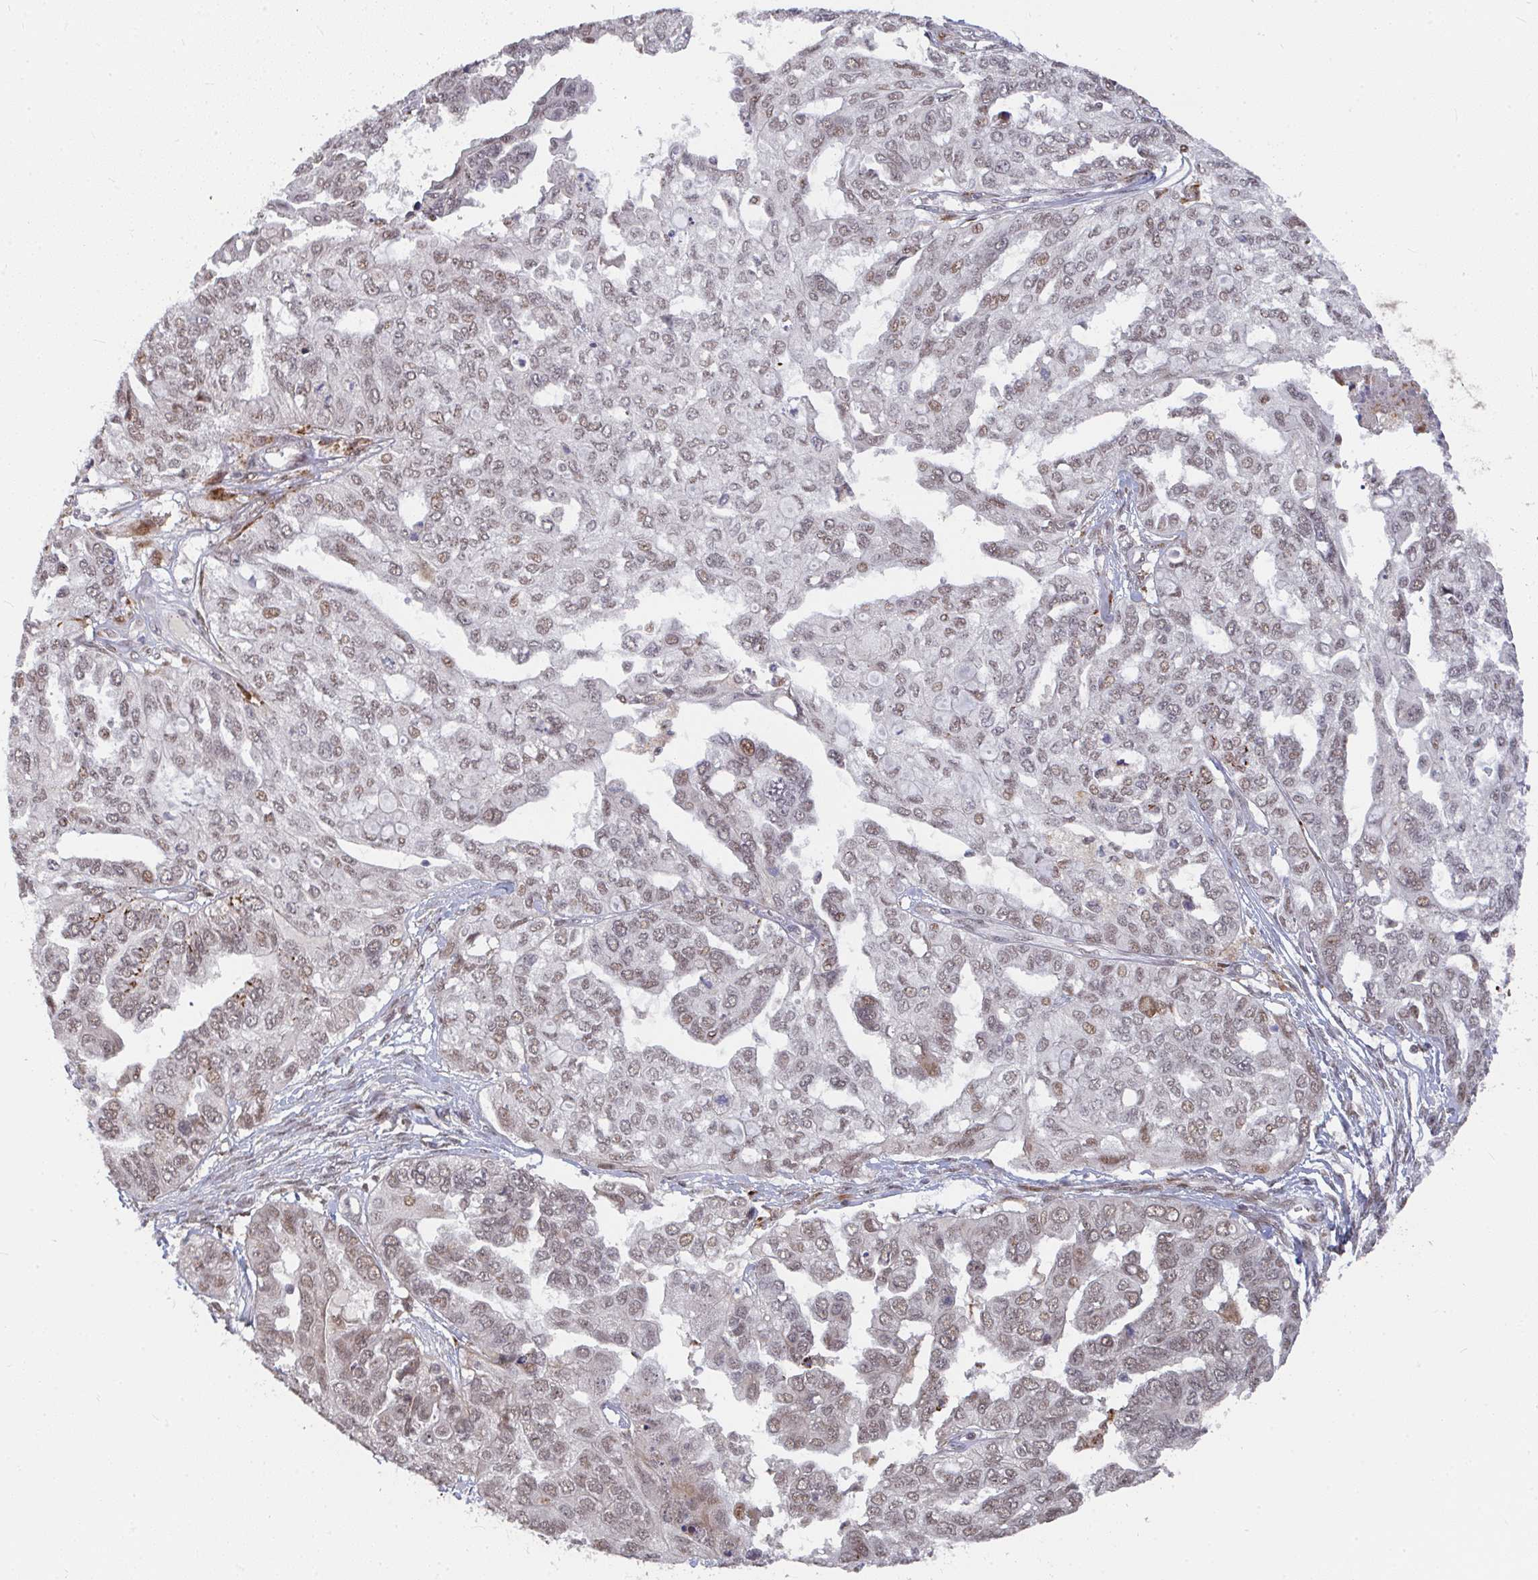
{"staining": {"intensity": "weak", "quantity": "25%-75%", "location": "nuclear"}, "tissue": "ovarian cancer", "cell_type": "Tumor cells", "image_type": "cancer", "snomed": [{"axis": "morphology", "description": "Cystadenocarcinoma, serous, NOS"}, {"axis": "topography", "description": "Ovary"}], "caption": "This image displays immunohistochemistry (IHC) staining of human ovarian cancer, with low weak nuclear staining in about 25%-75% of tumor cells.", "gene": "RBBP5", "patient": {"sex": "female", "age": 53}}